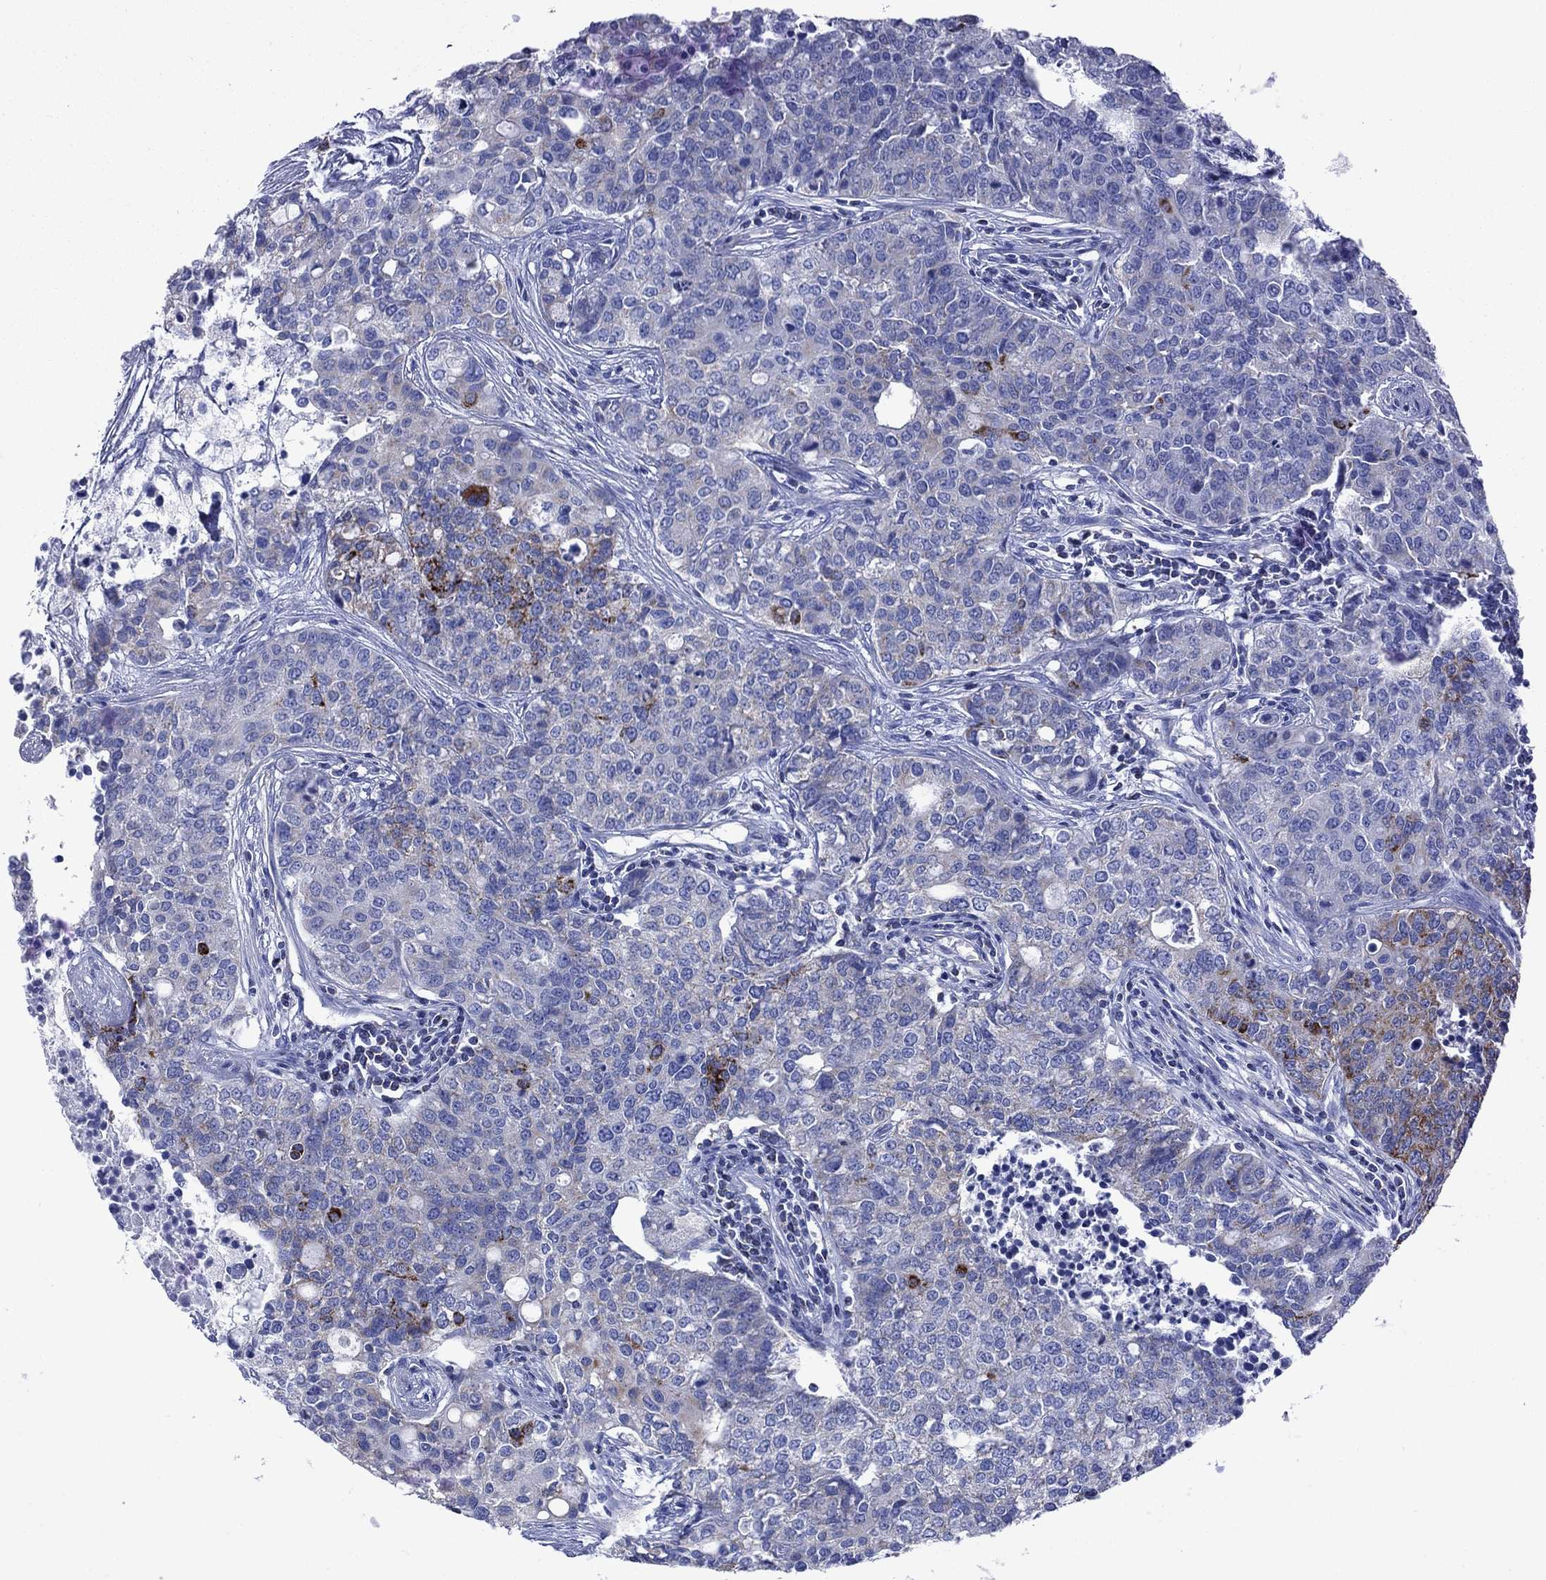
{"staining": {"intensity": "moderate", "quantity": "<25%", "location": "cytoplasmic/membranous"}, "tissue": "carcinoid", "cell_type": "Tumor cells", "image_type": "cancer", "snomed": [{"axis": "morphology", "description": "Carcinoid, malignant, NOS"}, {"axis": "topography", "description": "Colon"}], "caption": "Immunohistochemical staining of human carcinoid (malignant) exhibits moderate cytoplasmic/membranous protein positivity in about <25% of tumor cells.", "gene": "ACADSB", "patient": {"sex": "male", "age": 81}}